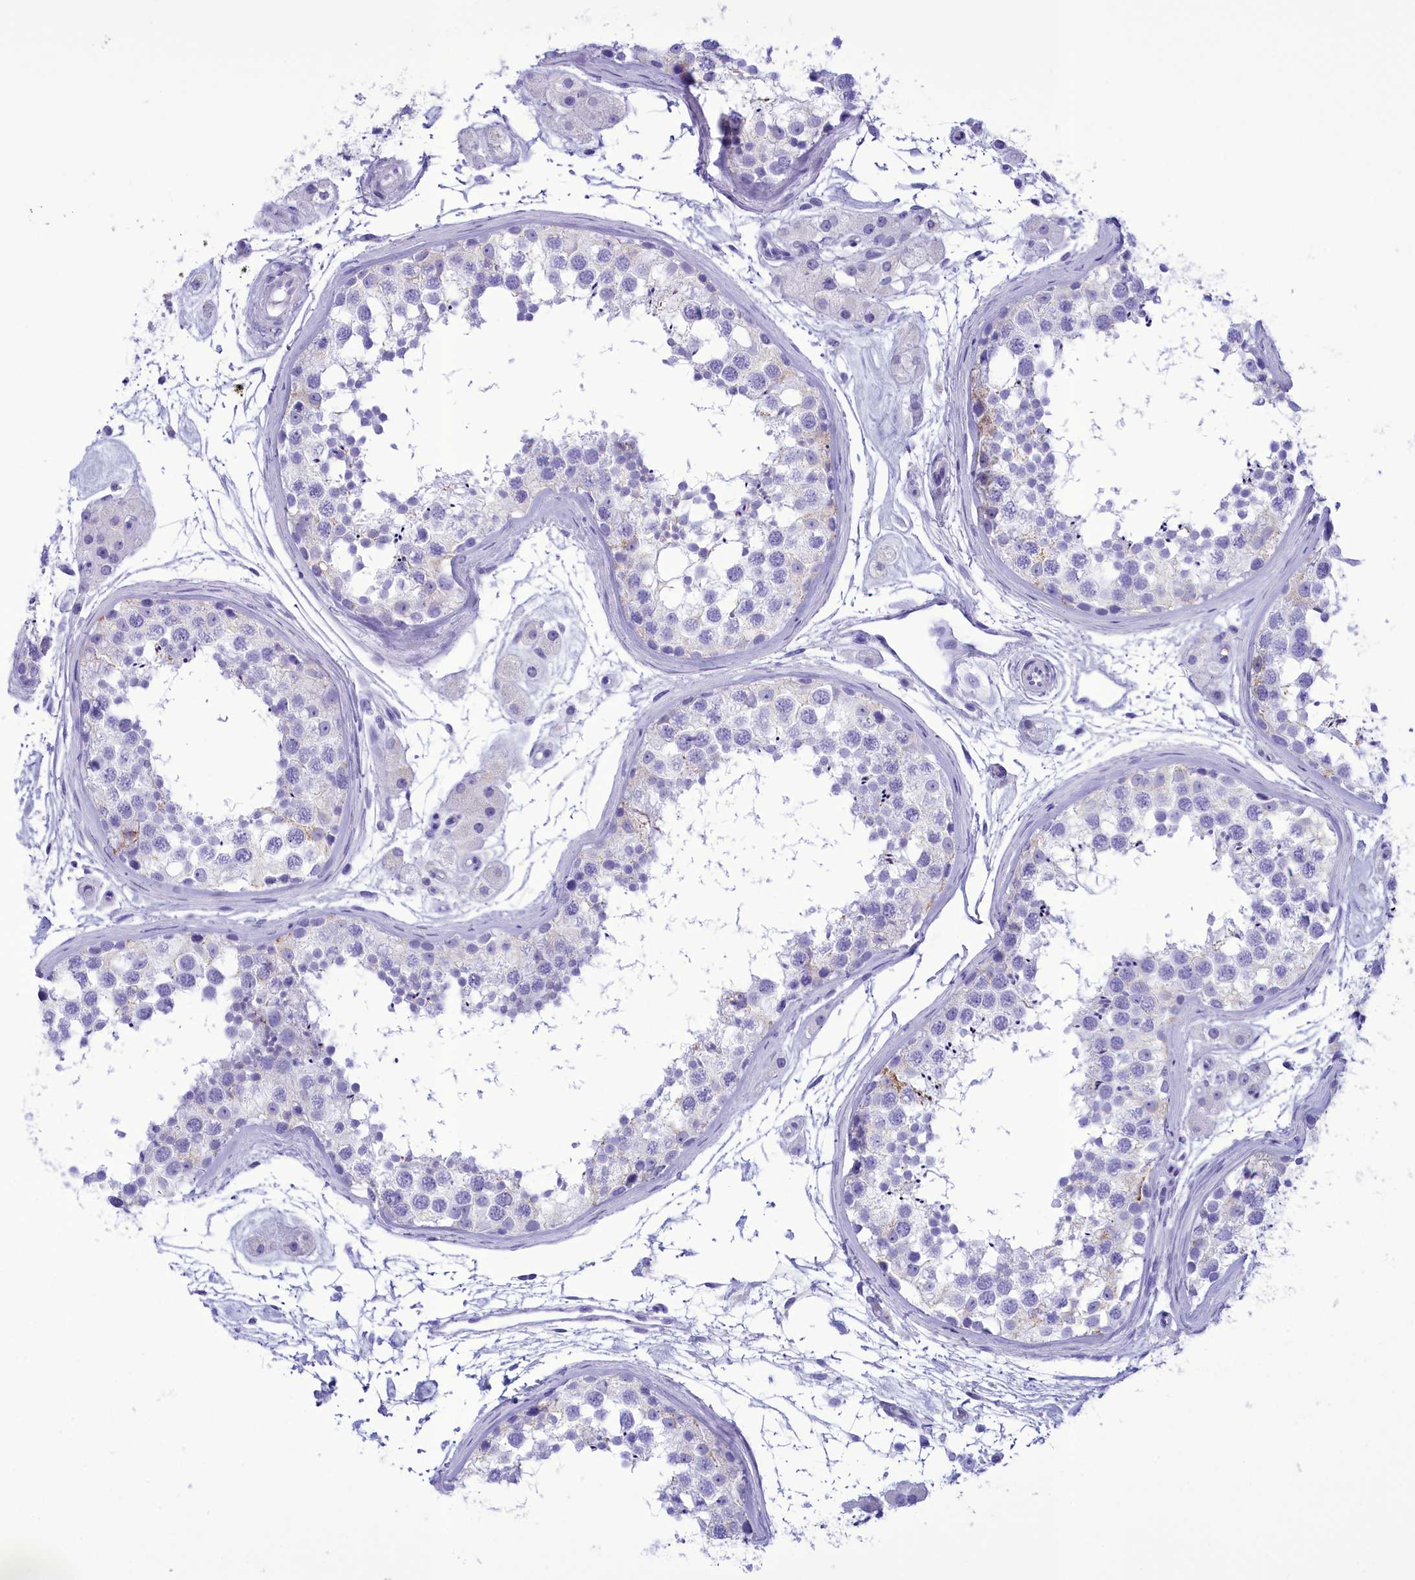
{"staining": {"intensity": "weak", "quantity": "<25%", "location": "cytoplasmic/membranous"}, "tissue": "testis", "cell_type": "Cells in seminiferous ducts", "image_type": "normal", "snomed": [{"axis": "morphology", "description": "Normal tissue, NOS"}, {"axis": "topography", "description": "Testis"}], "caption": "The histopathology image exhibits no significant expression in cells in seminiferous ducts of testis.", "gene": "BRI3", "patient": {"sex": "male", "age": 56}}